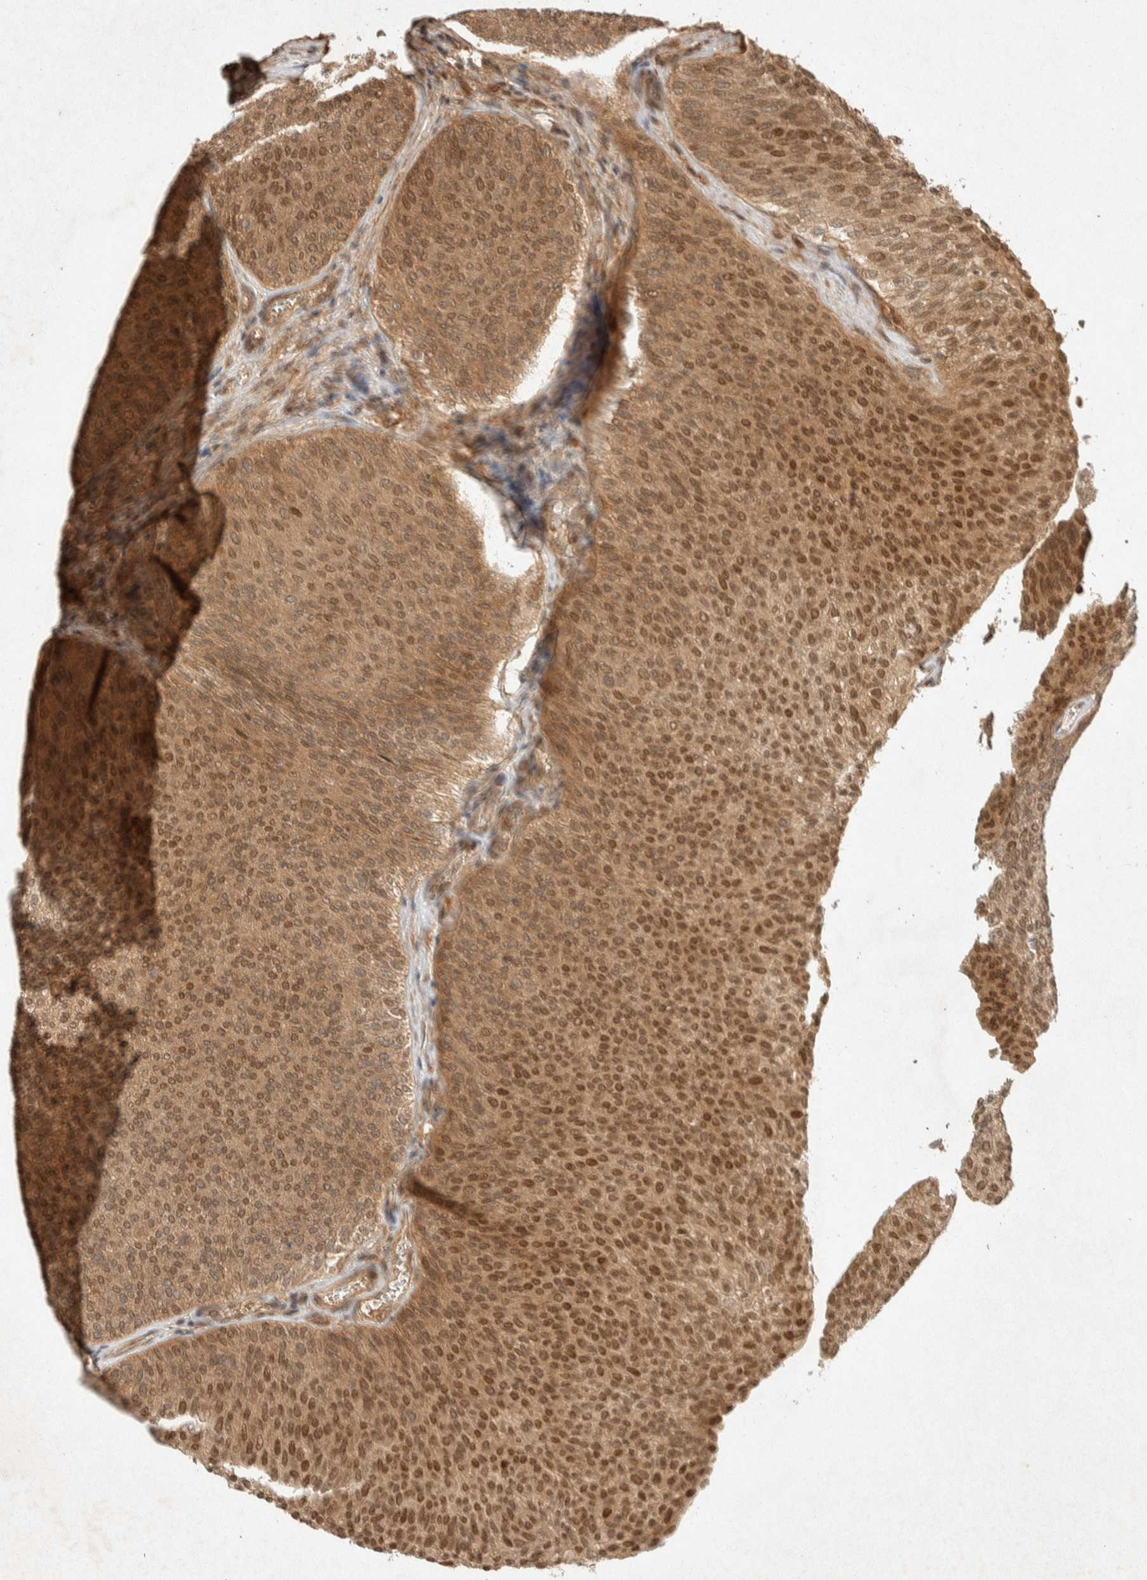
{"staining": {"intensity": "moderate", "quantity": ">75%", "location": "cytoplasmic/membranous,nuclear"}, "tissue": "urothelial cancer", "cell_type": "Tumor cells", "image_type": "cancer", "snomed": [{"axis": "morphology", "description": "Urothelial carcinoma, Low grade"}, {"axis": "topography", "description": "Urinary bladder"}], "caption": "Tumor cells reveal medium levels of moderate cytoplasmic/membranous and nuclear expression in approximately >75% of cells in human urothelial cancer.", "gene": "THRA", "patient": {"sex": "female", "age": 79}}